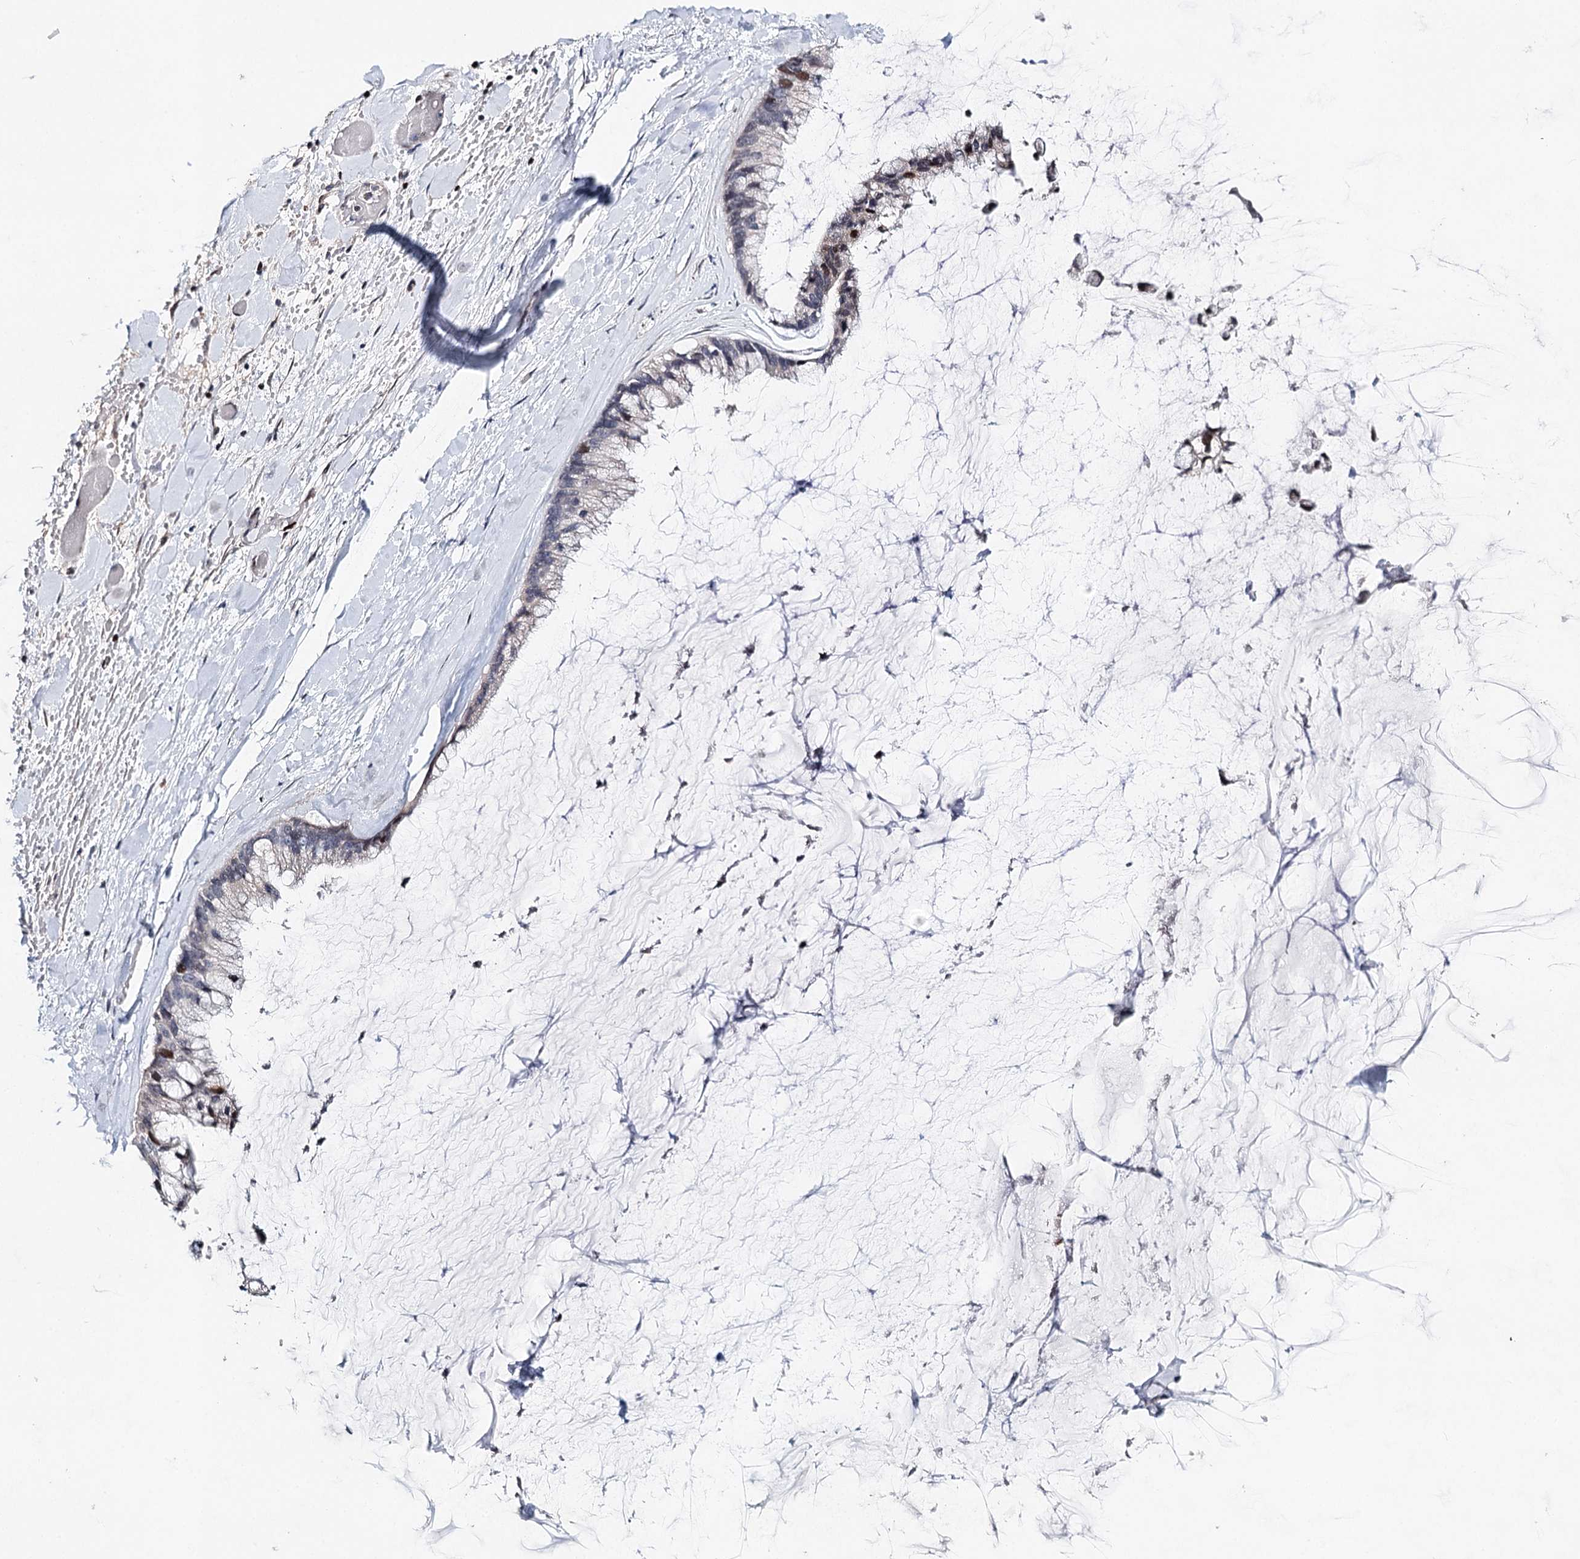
{"staining": {"intensity": "moderate", "quantity": "<25%", "location": "nuclear"}, "tissue": "ovarian cancer", "cell_type": "Tumor cells", "image_type": "cancer", "snomed": [{"axis": "morphology", "description": "Cystadenocarcinoma, mucinous, NOS"}, {"axis": "topography", "description": "Ovary"}], "caption": "Mucinous cystadenocarcinoma (ovarian) tissue reveals moderate nuclear staining in approximately <25% of tumor cells, visualized by immunohistochemistry. (DAB (3,3'-diaminobenzidine) IHC with brightfield microscopy, high magnification).", "gene": "FRMD4A", "patient": {"sex": "female", "age": 39}}